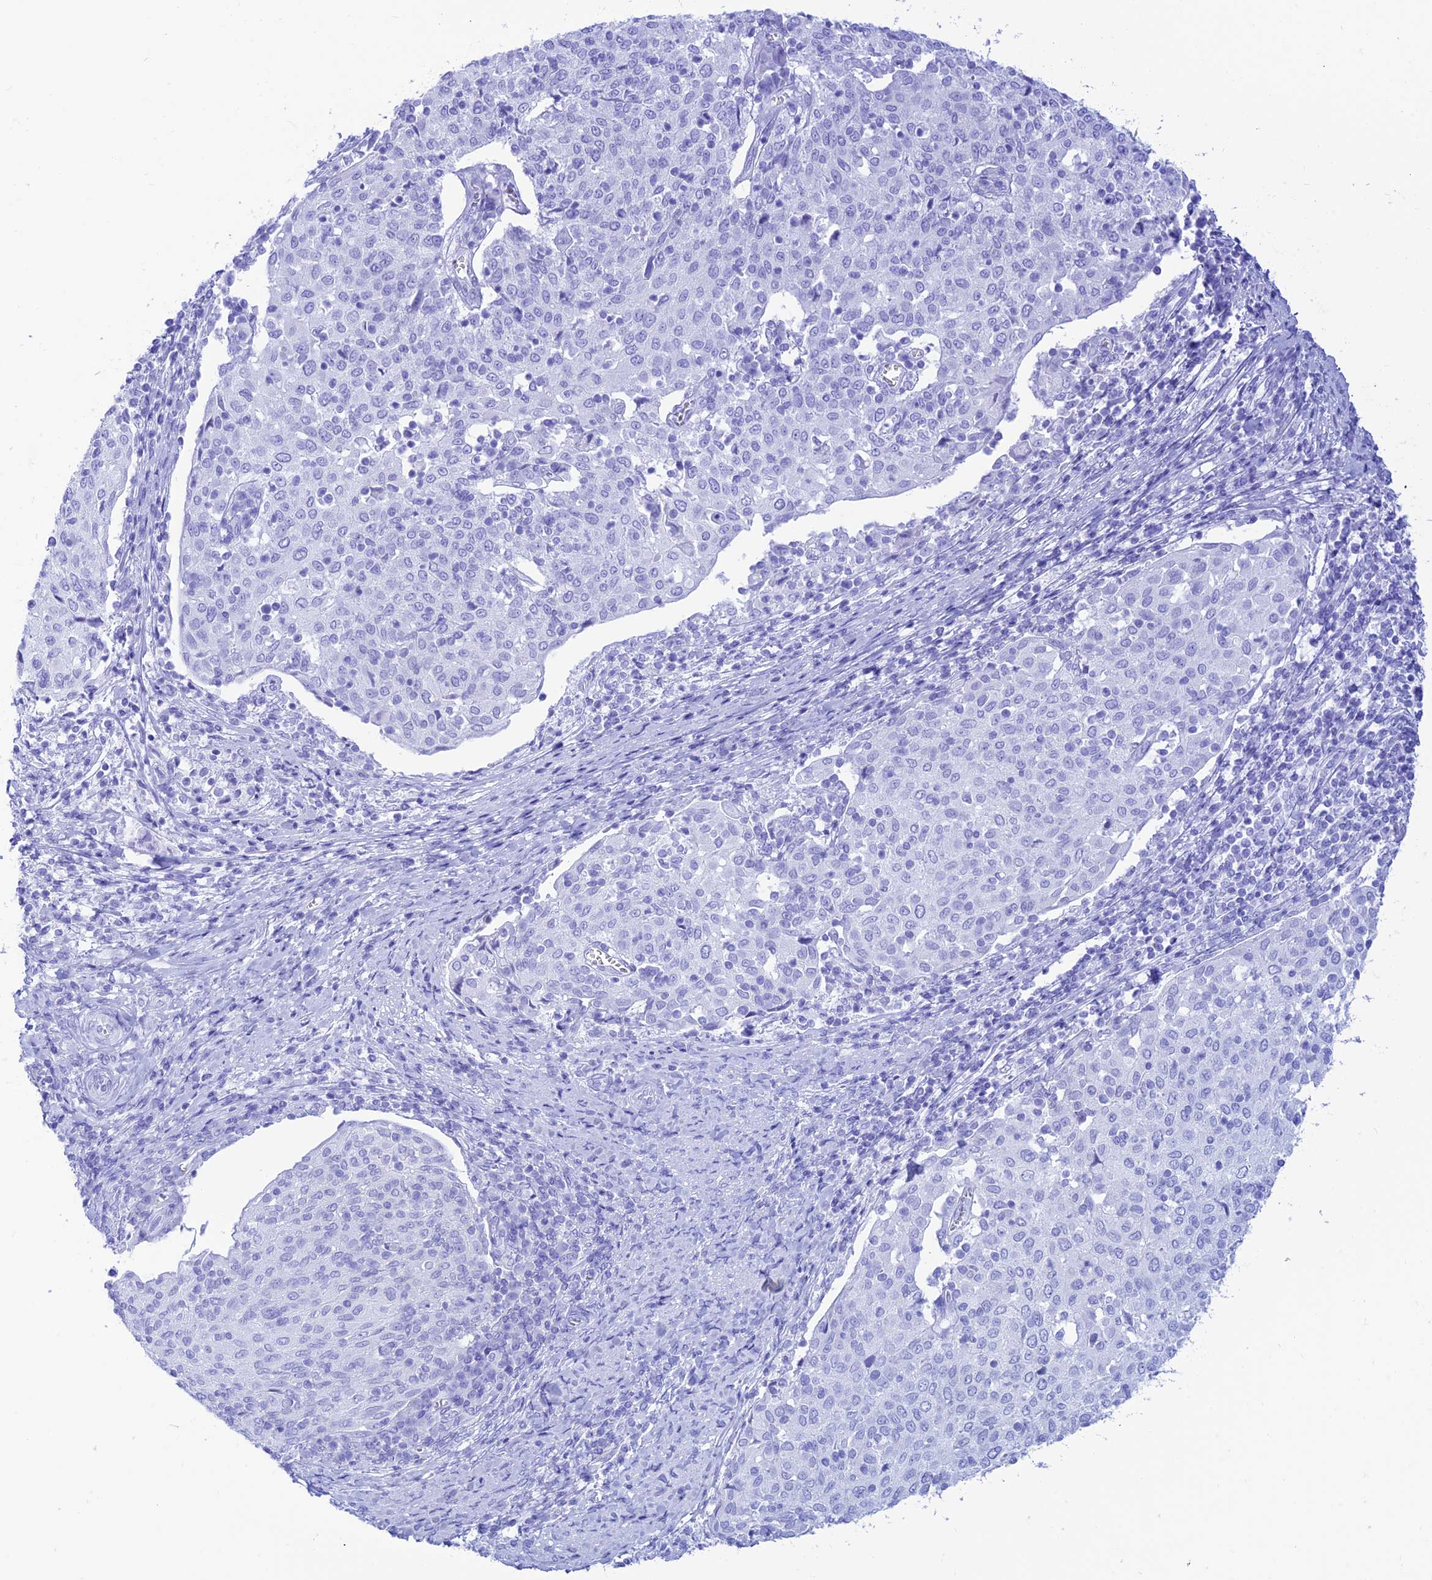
{"staining": {"intensity": "negative", "quantity": "none", "location": "none"}, "tissue": "cervical cancer", "cell_type": "Tumor cells", "image_type": "cancer", "snomed": [{"axis": "morphology", "description": "Squamous cell carcinoma, NOS"}, {"axis": "topography", "description": "Cervix"}], "caption": "There is no significant positivity in tumor cells of cervical squamous cell carcinoma. (DAB immunohistochemistry (IHC) visualized using brightfield microscopy, high magnification).", "gene": "PRNP", "patient": {"sex": "female", "age": 52}}